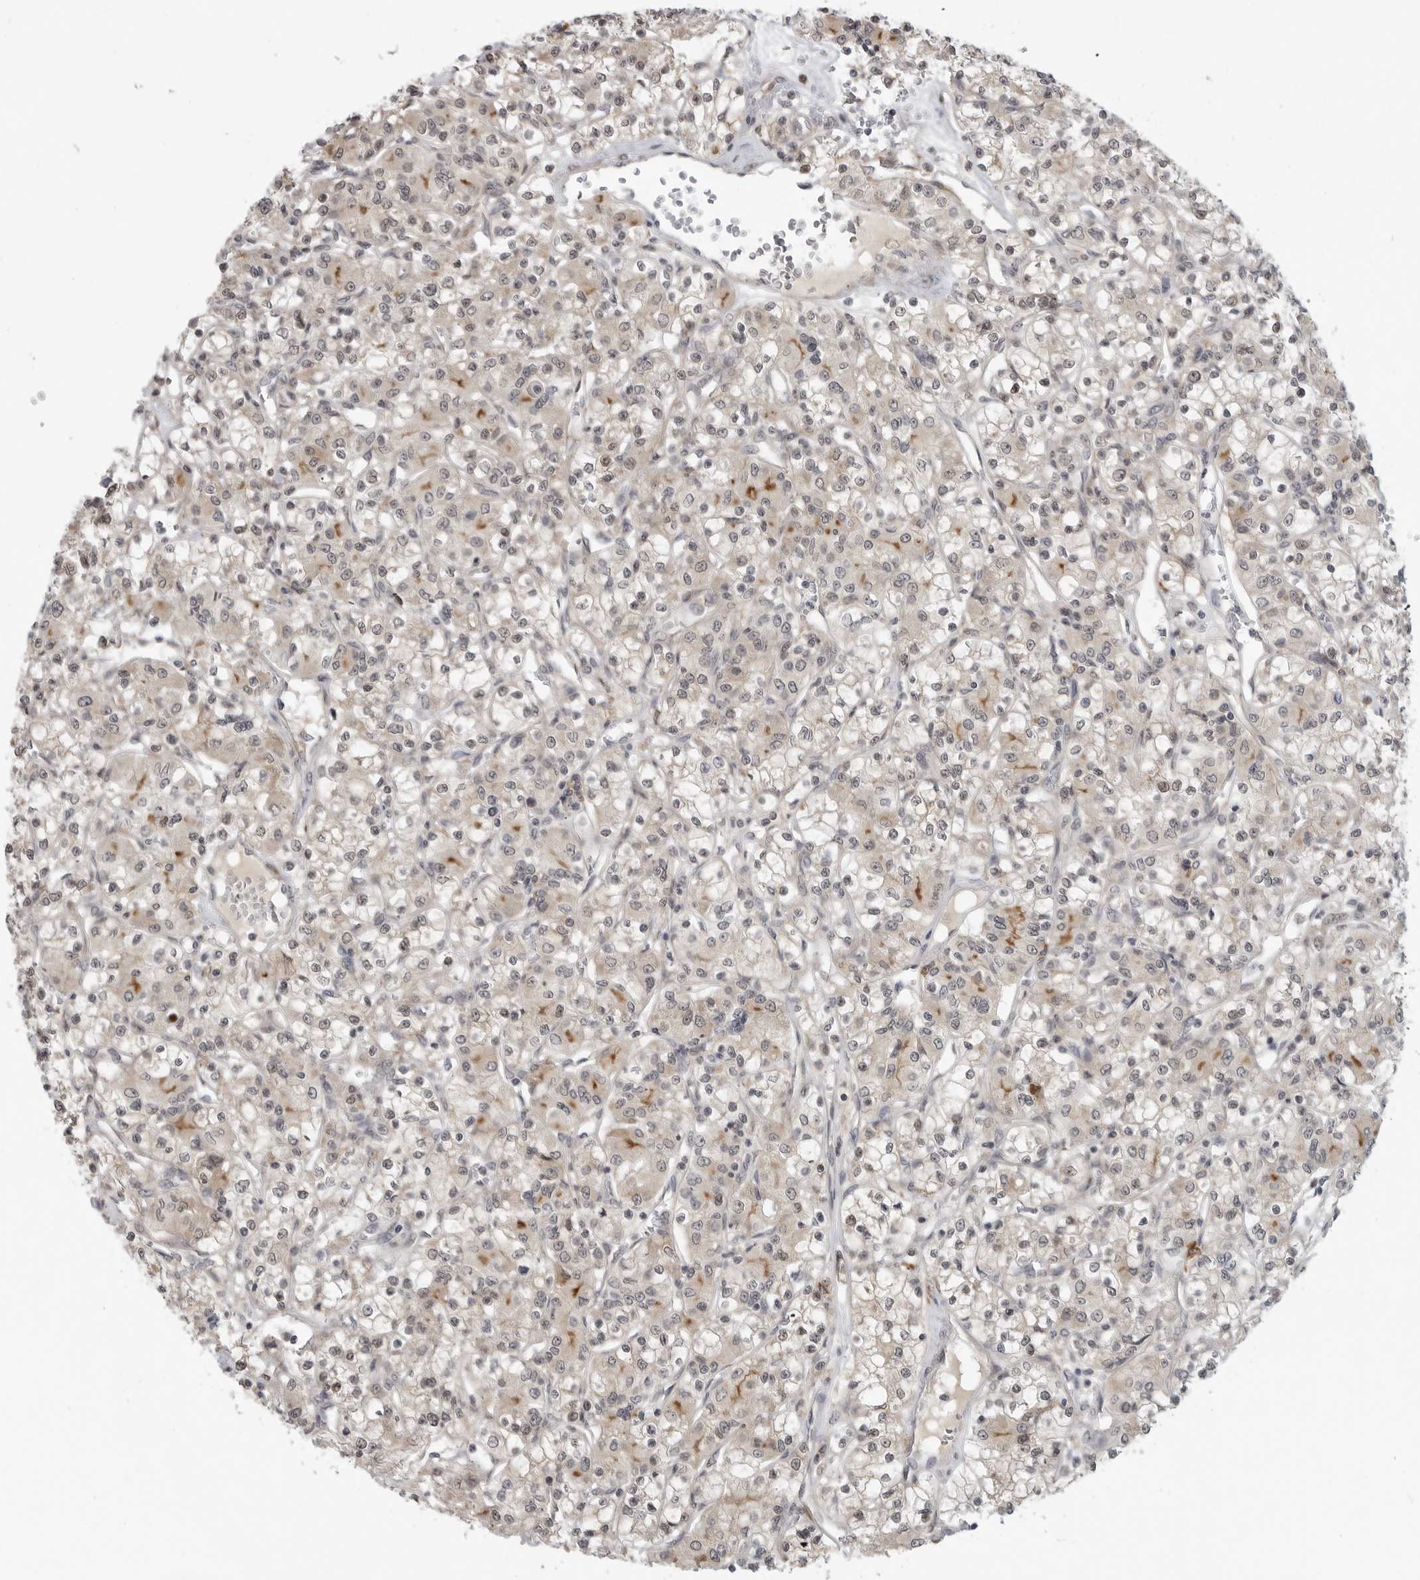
{"staining": {"intensity": "weak", "quantity": "25%-75%", "location": "cytoplasmic/membranous"}, "tissue": "renal cancer", "cell_type": "Tumor cells", "image_type": "cancer", "snomed": [{"axis": "morphology", "description": "Adenocarcinoma, NOS"}, {"axis": "topography", "description": "Kidney"}], "caption": "Immunohistochemistry (DAB) staining of human renal adenocarcinoma displays weak cytoplasmic/membranous protein positivity in about 25%-75% of tumor cells.", "gene": "CEP295NL", "patient": {"sex": "female", "age": 59}}